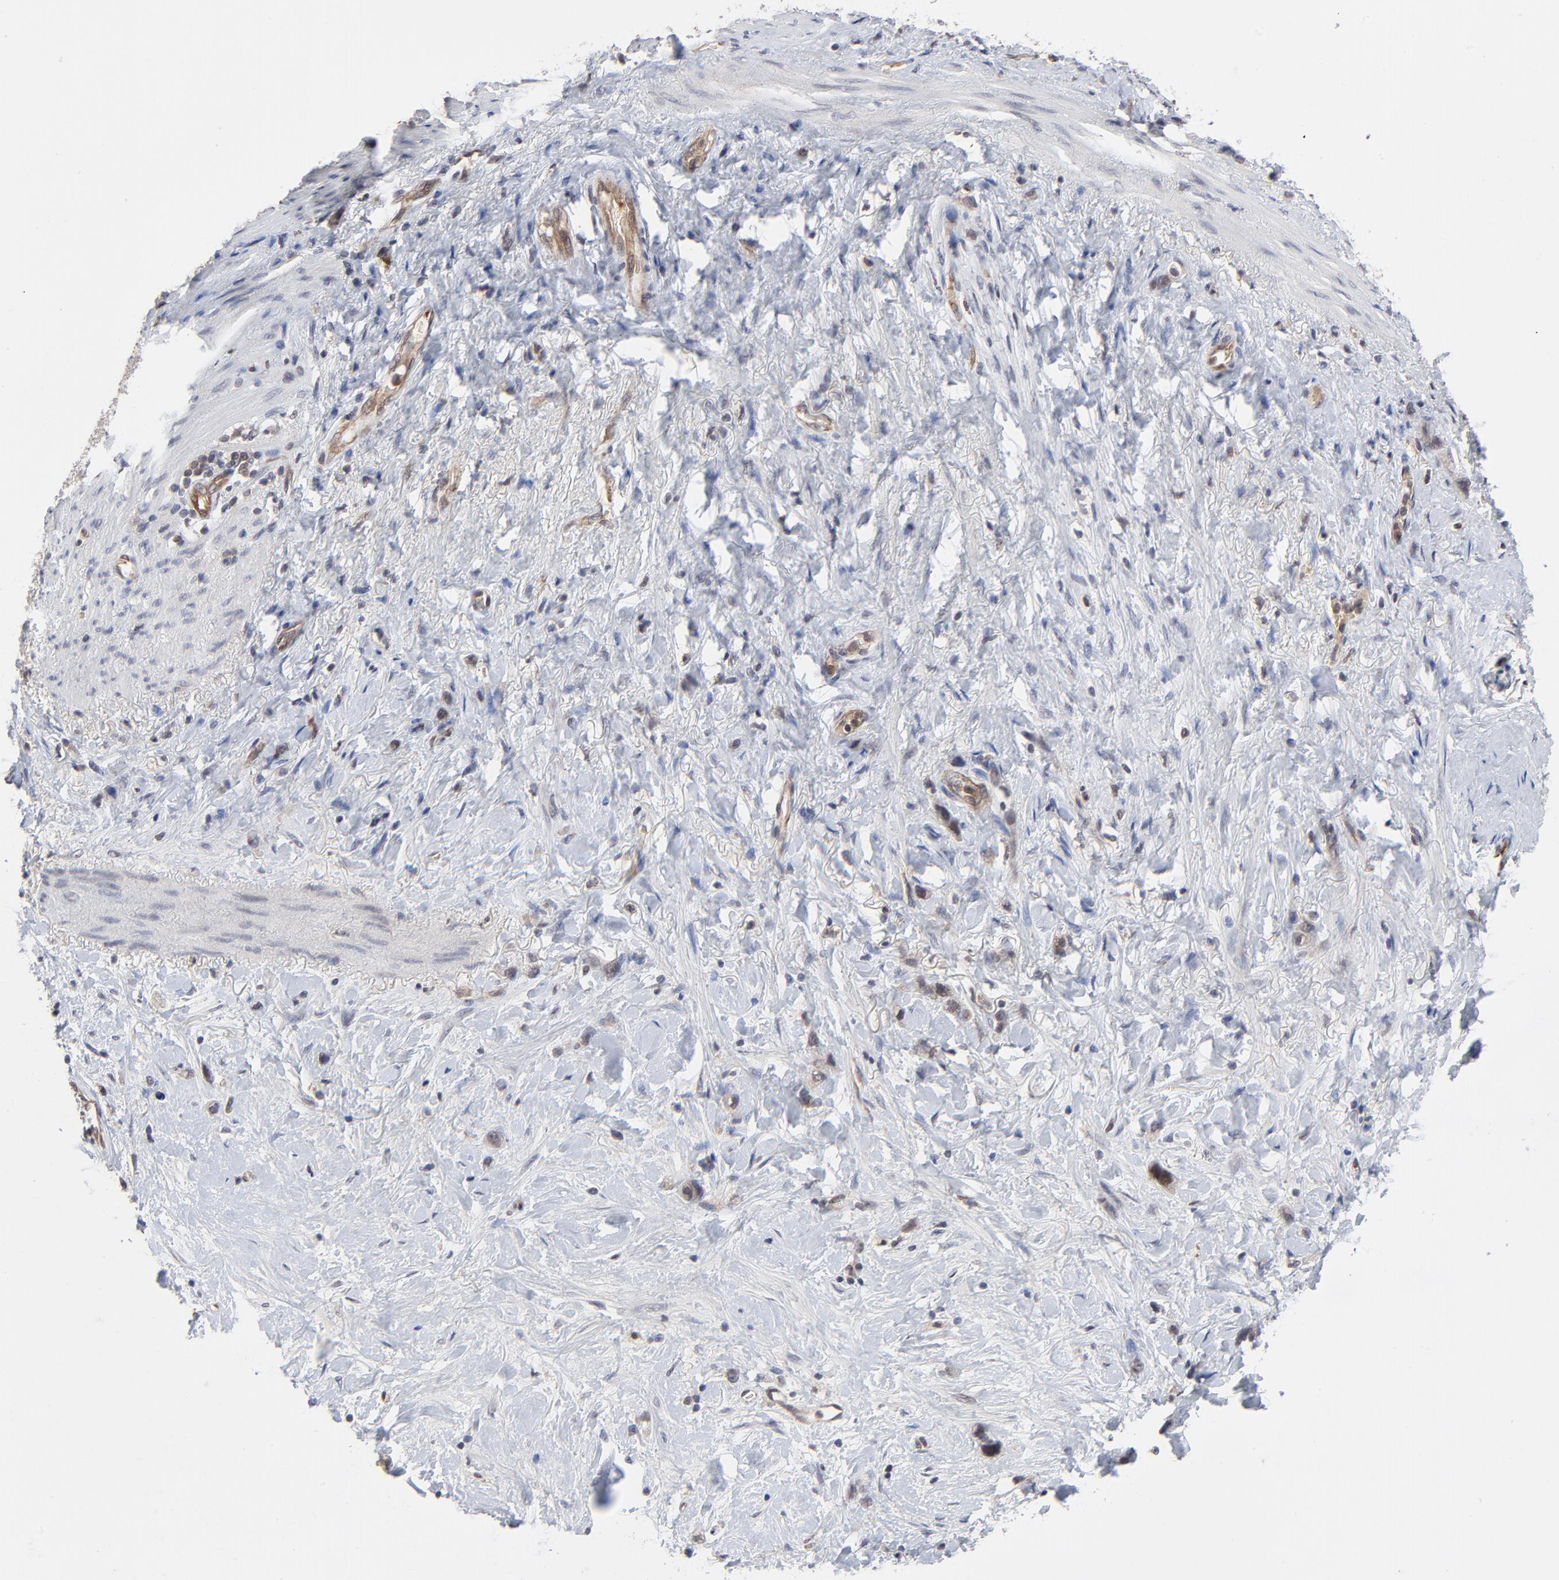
{"staining": {"intensity": "strong", "quantity": ">75%", "location": "cytoplasmic/membranous,nuclear"}, "tissue": "stomach cancer", "cell_type": "Tumor cells", "image_type": "cancer", "snomed": [{"axis": "morphology", "description": "Normal tissue, NOS"}, {"axis": "morphology", "description": "Adenocarcinoma, NOS"}, {"axis": "morphology", "description": "Adenocarcinoma, High grade"}, {"axis": "topography", "description": "Stomach, upper"}, {"axis": "topography", "description": "Stomach"}], "caption": "Immunohistochemical staining of human high-grade adenocarcinoma (stomach) reveals high levels of strong cytoplasmic/membranous and nuclear staining in about >75% of tumor cells. Ihc stains the protein of interest in brown and the nuclei are stained blue.", "gene": "CASP10", "patient": {"sex": "female", "age": 65}}